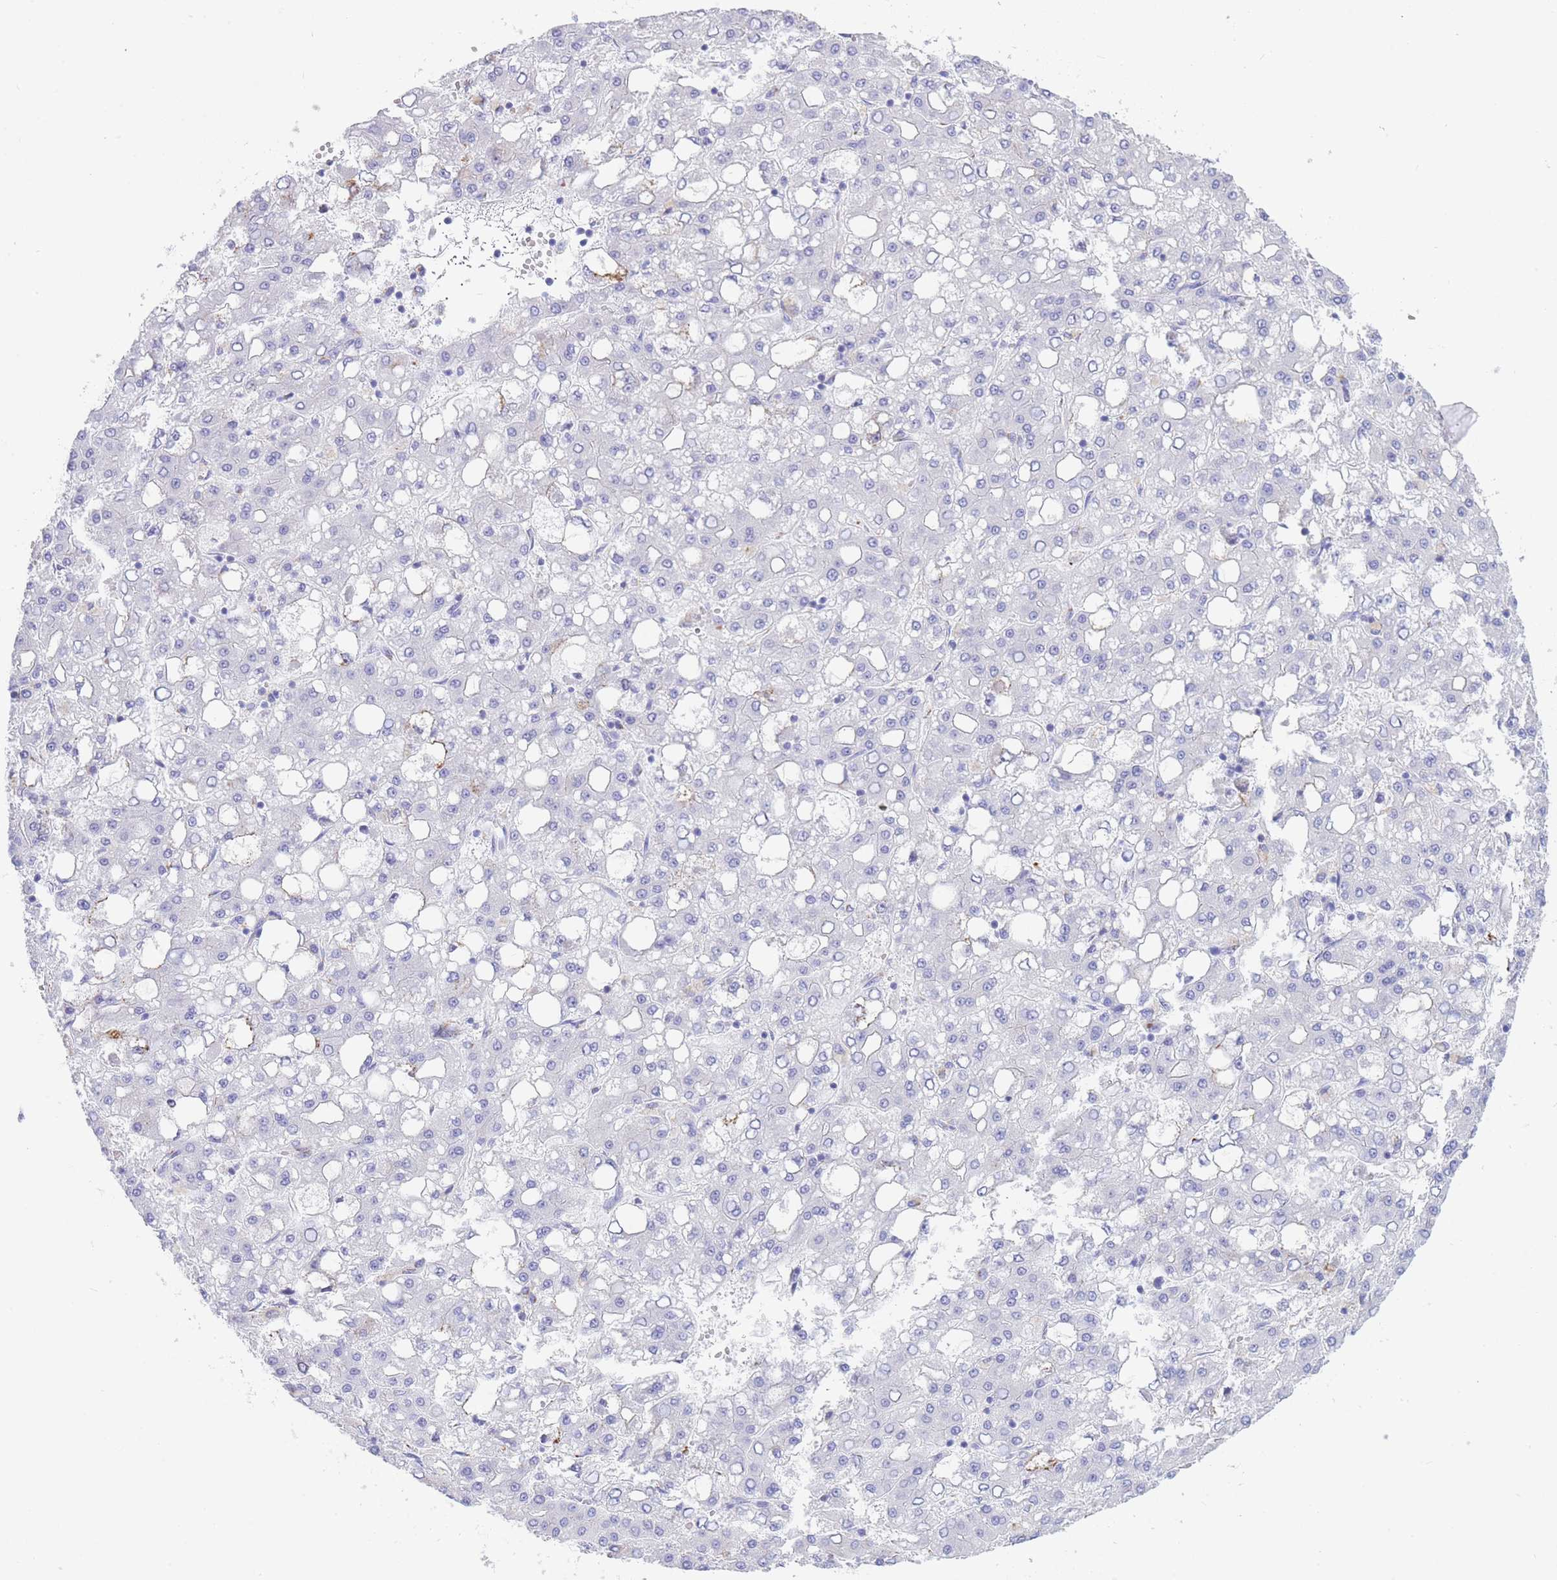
{"staining": {"intensity": "negative", "quantity": "none", "location": "none"}, "tissue": "liver cancer", "cell_type": "Tumor cells", "image_type": "cancer", "snomed": [{"axis": "morphology", "description": "Carcinoma, Hepatocellular, NOS"}, {"axis": "topography", "description": "Liver"}], "caption": "Immunohistochemistry photomicrograph of neoplastic tissue: human liver hepatocellular carcinoma stained with DAB (3,3'-diaminobenzidine) exhibits no significant protein staining in tumor cells.", "gene": "FAM3C", "patient": {"sex": "male", "age": 65}}